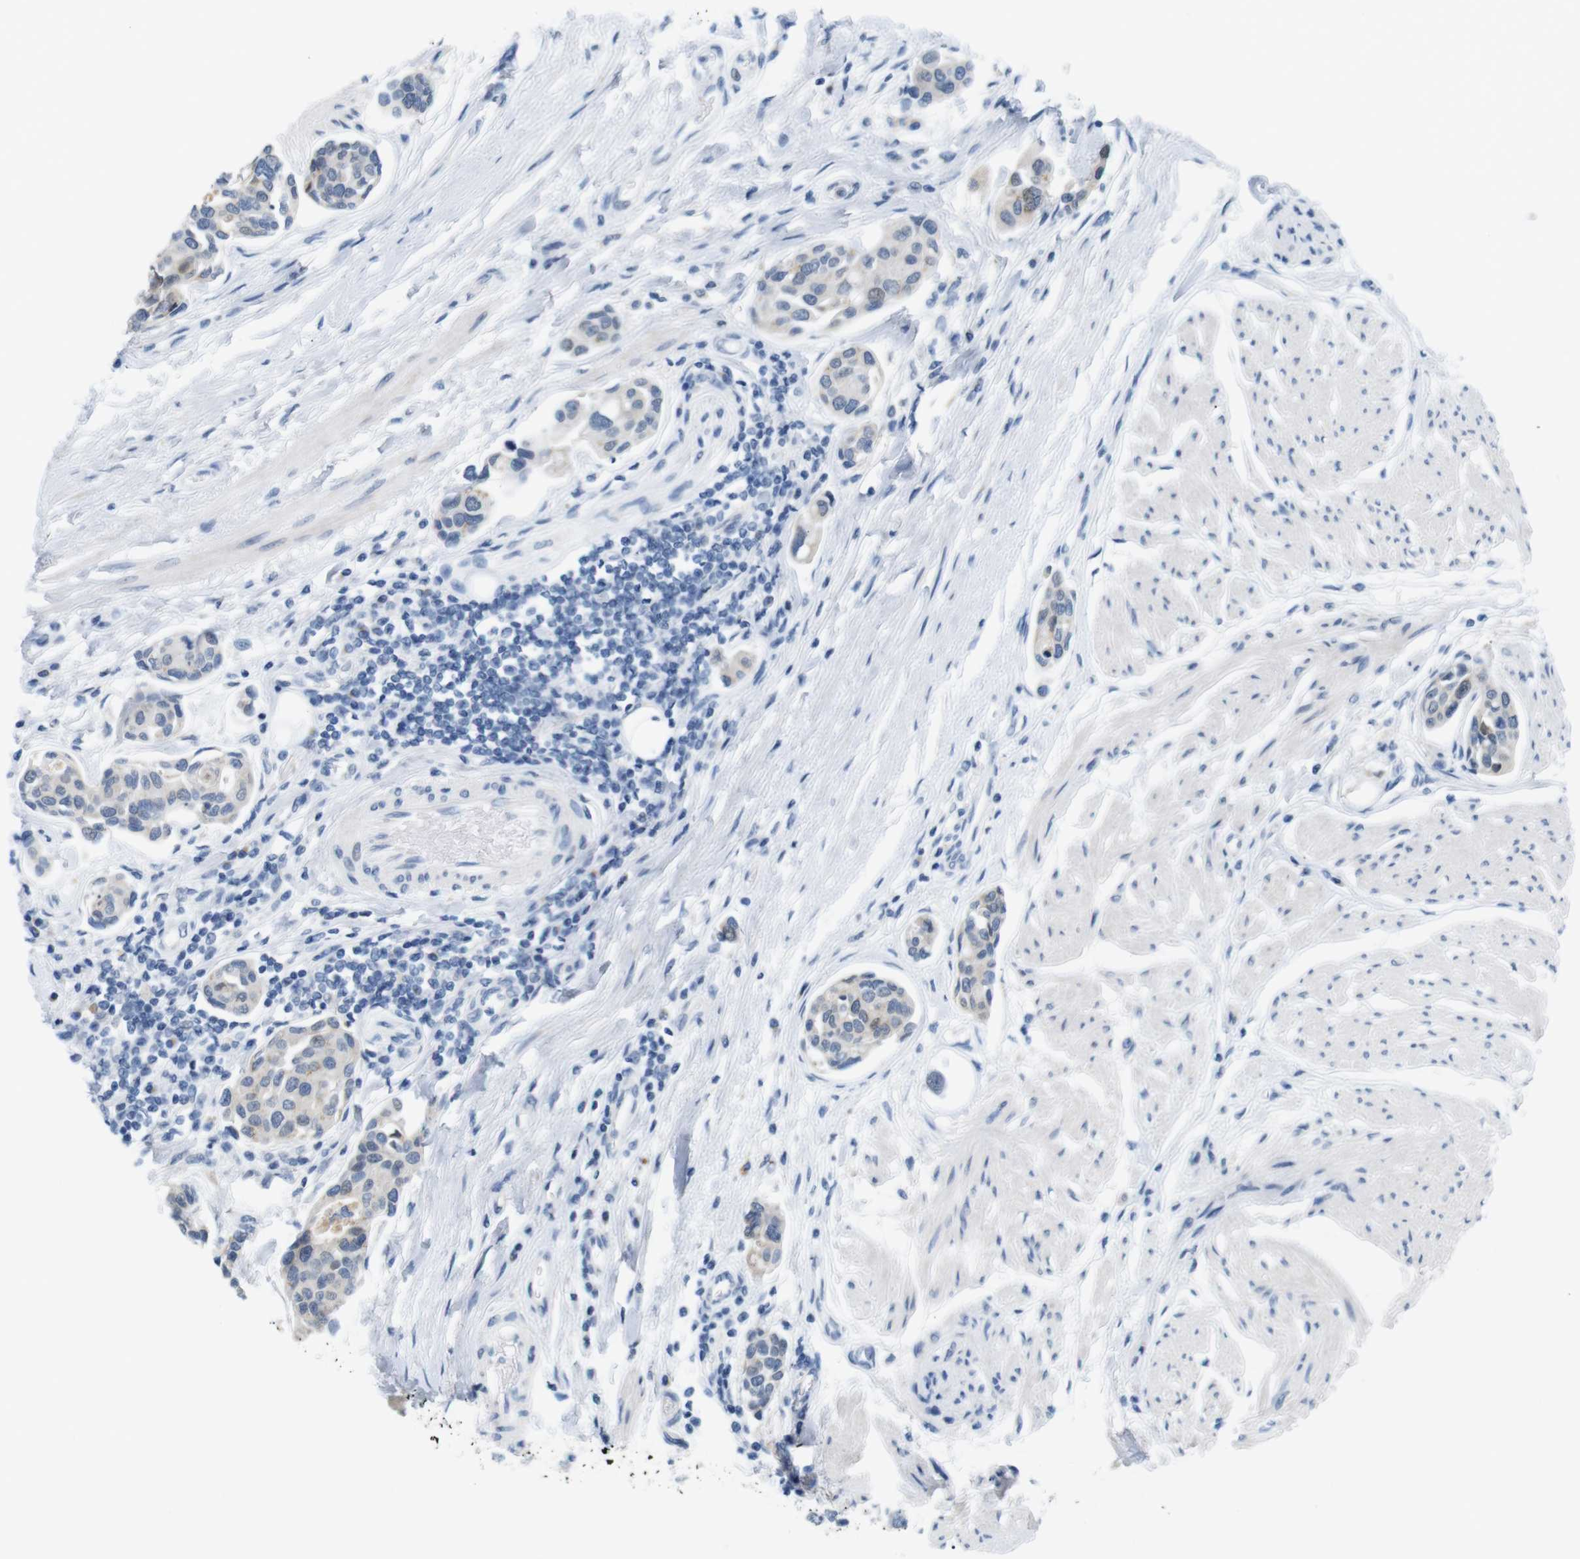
{"staining": {"intensity": "weak", "quantity": "<25%", "location": "cytoplasmic/membranous"}, "tissue": "urothelial cancer", "cell_type": "Tumor cells", "image_type": "cancer", "snomed": [{"axis": "morphology", "description": "Urothelial carcinoma, High grade"}, {"axis": "topography", "description": "Urinary bladder"}], "caption": "This is an immunohistochemistry (IHC) photomicrograph of human urothelial cancer. There is no positivity in tumor cells.", "gene": "GOLGA2", "patient": {"sex": "male", "age": 78}}